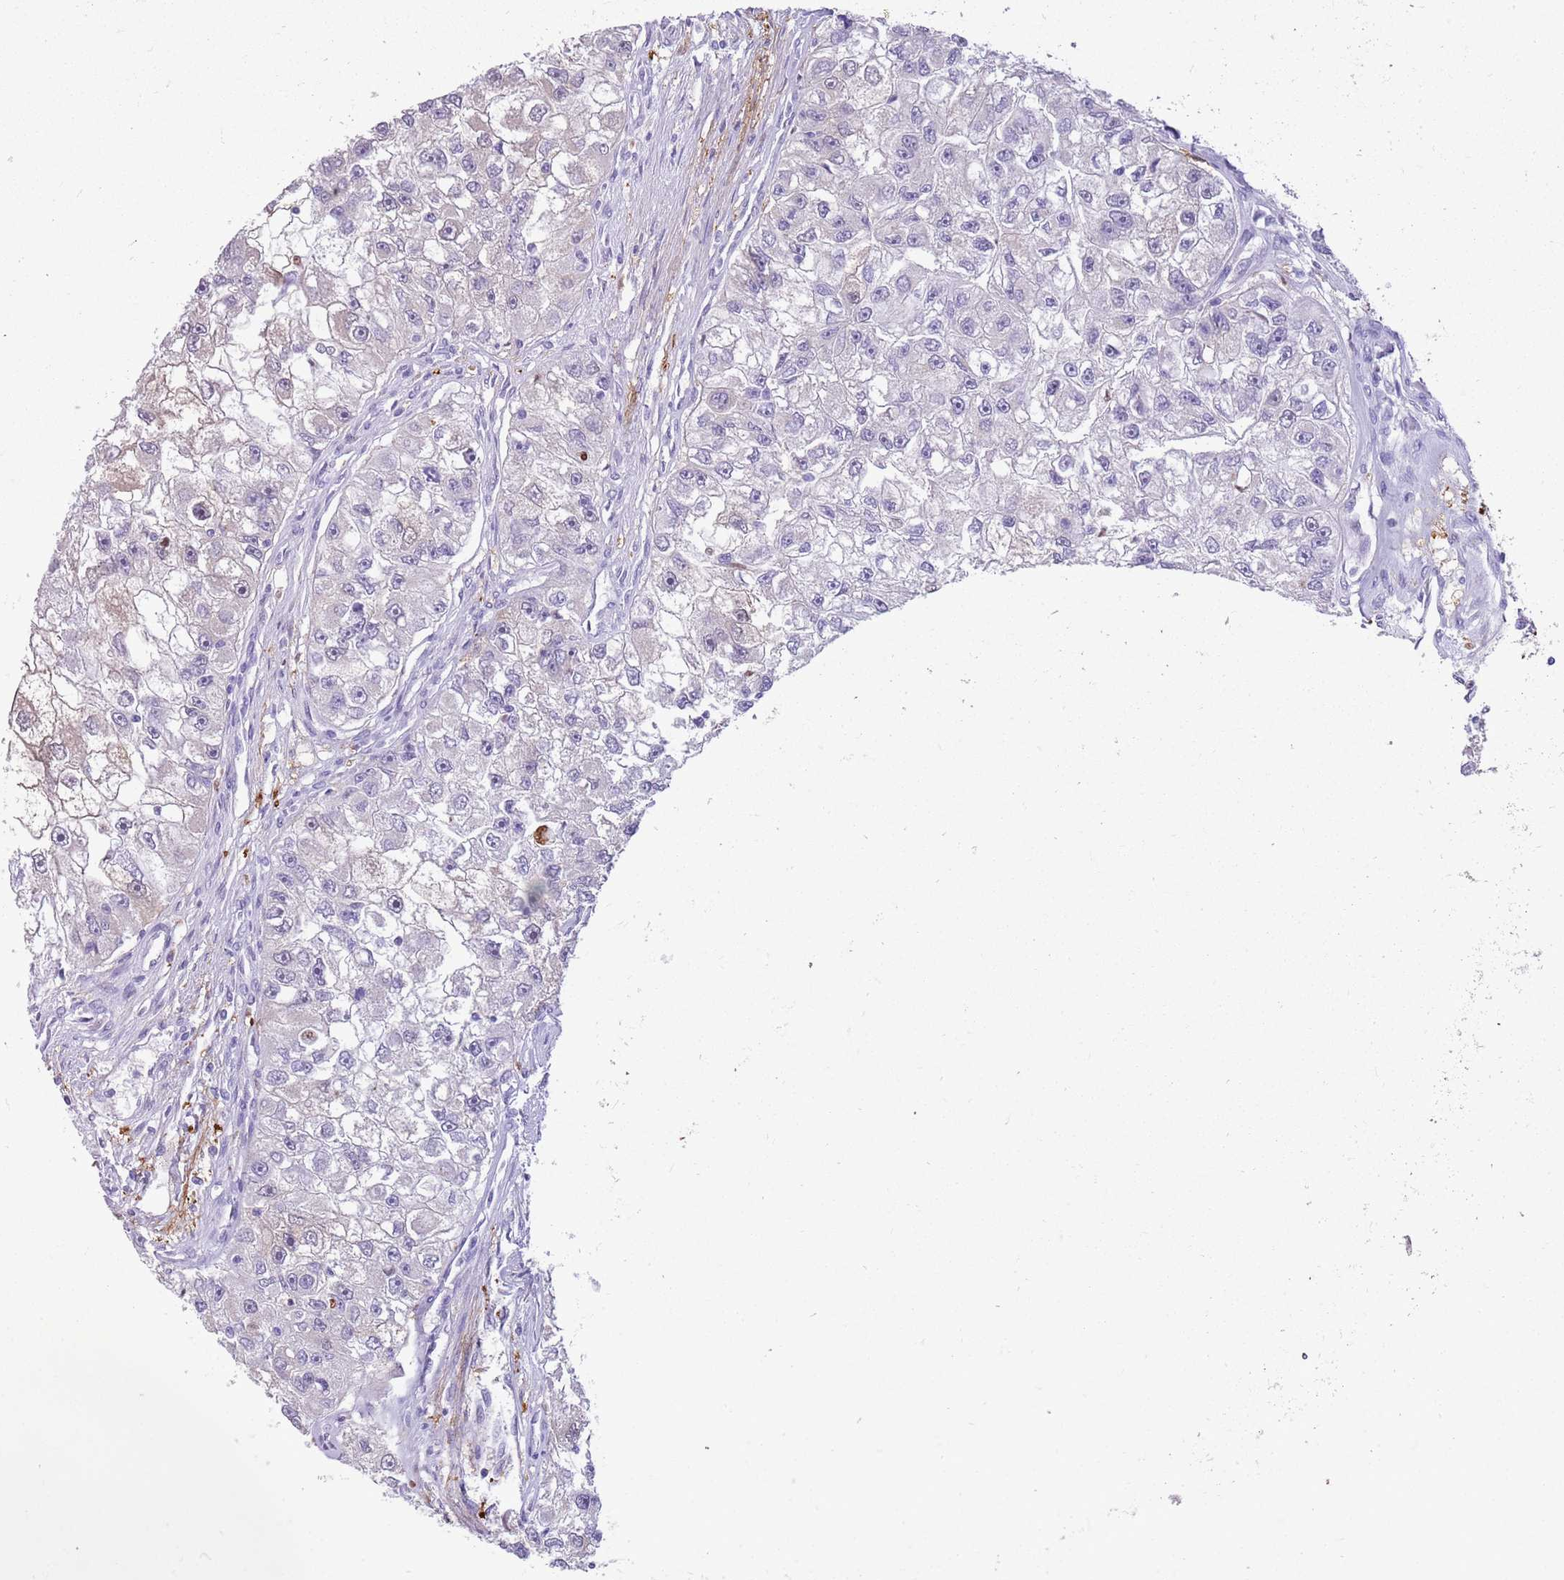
{"staining": {"intensity": "negative", "quantity": "none", "location": "none"}, "tissue": "renal cancer", "cell_type": "Tumor cells", "image_type": "cancer", "snomed": [{"axis": "morphology", "description": "Adenocarcinoma, NOS"}, {"axis": "topography", "description": "Kidney"}], "caption": "DAB (3,3'-diaminobenzidine) immunohistochemical staining of renal cancer (adenocarcinoma) reveals no significant positivity in tumor cells. (DAB immunohistochemistry (IHC) with hematoxylin counter stain).", "gene": "TRIM32", "patient": {"sex": "male", "age": 63}}